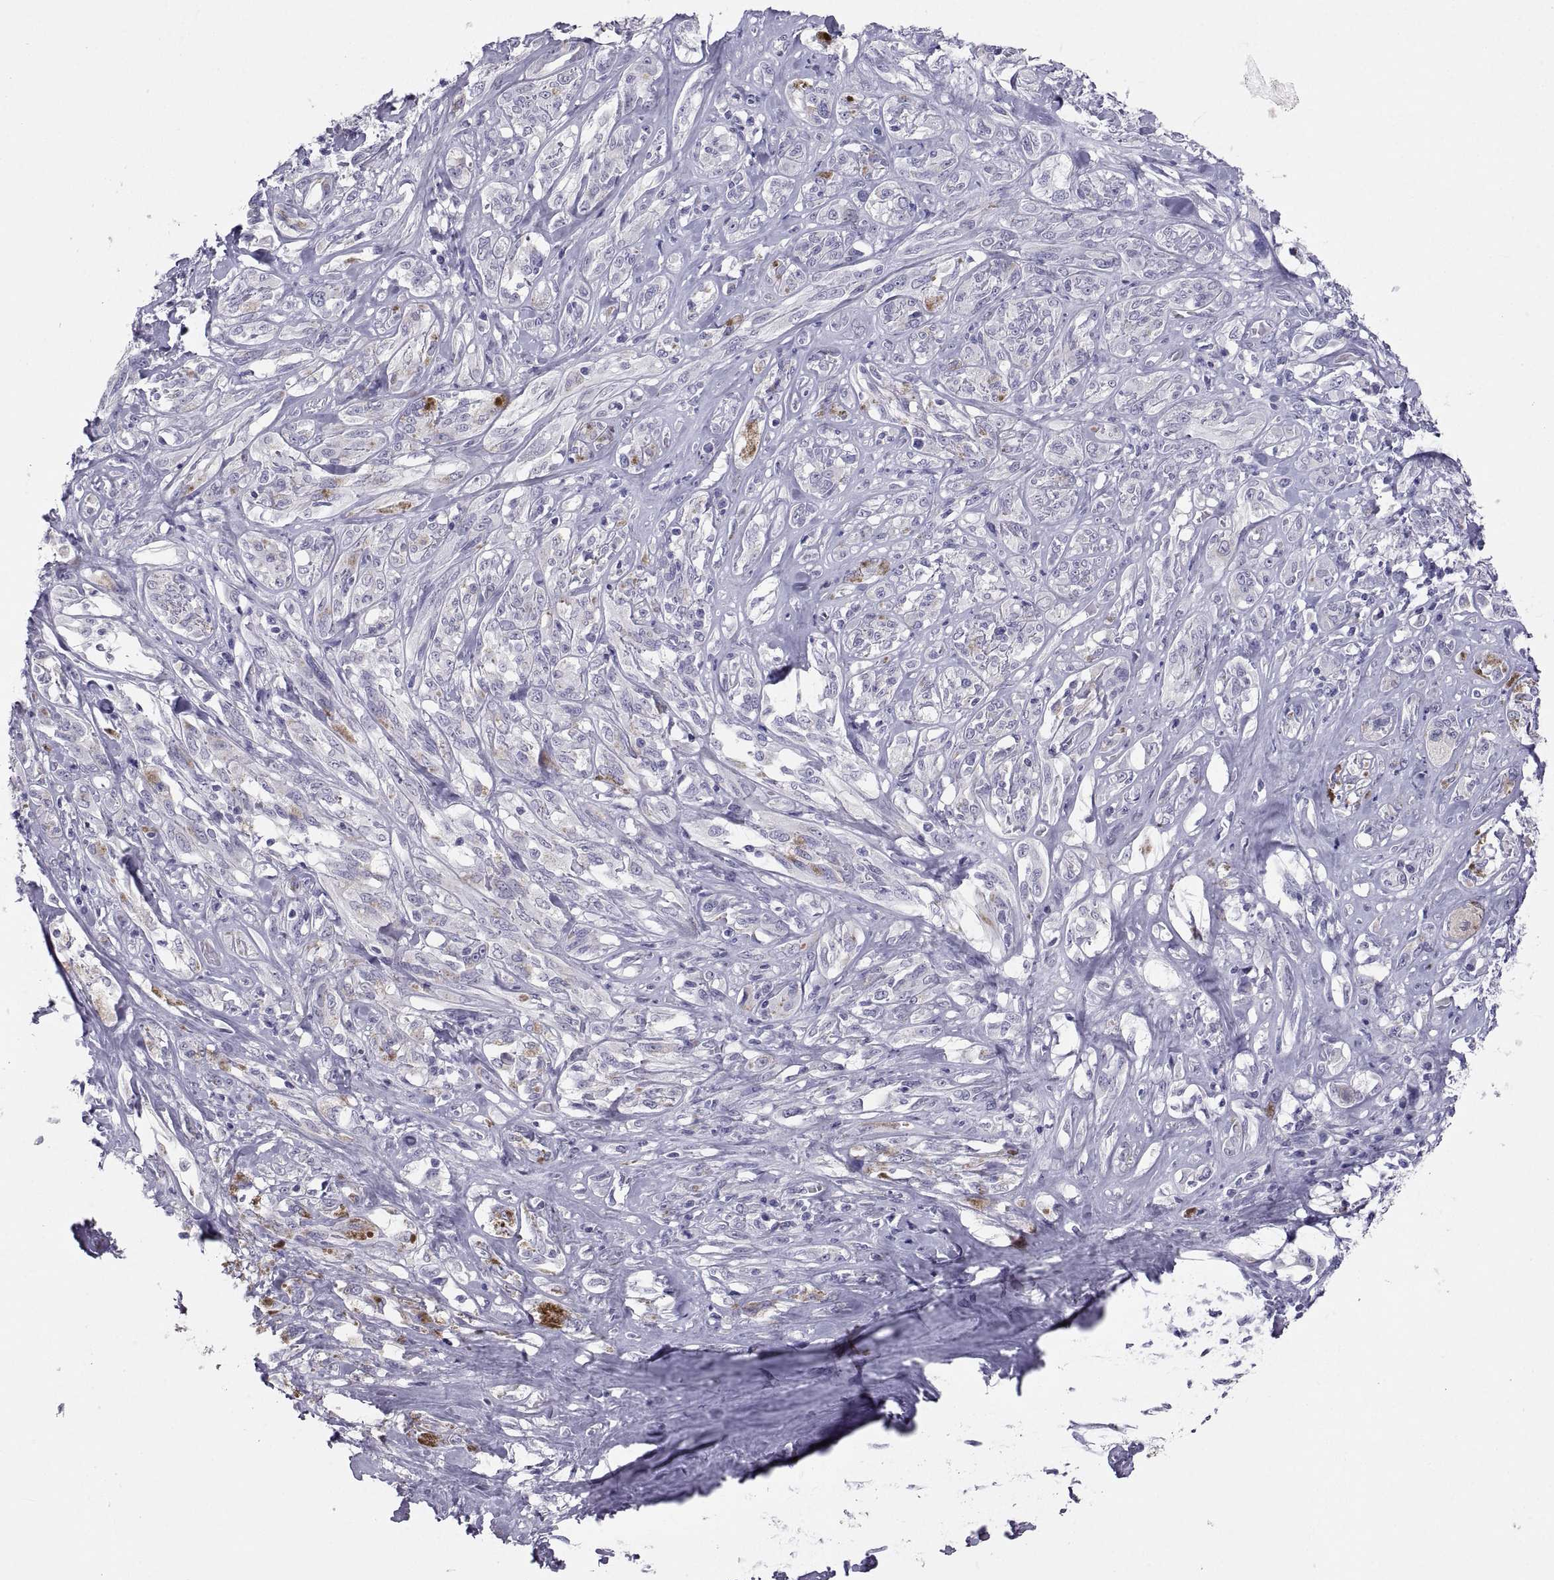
{"staining": {"intensity": "negative", "quantity": "none", "location": "none"}, "tissue": "melanoma", "cell_type": "Tumor cells", "image_type": "cancer", "snomed": [{"axis": "morphology", "description": "Malignant melanoma, NOS"}, {"axis": "topography", "description": "Skin"}], "caption": "DAB (3,3'-diaminobenzidine) immunohistochemical staining of malignant melanoma shows no significant expression in tumor cells.", "gene": "IGSF1", "patient": {"sex": "female", "age": 91}}